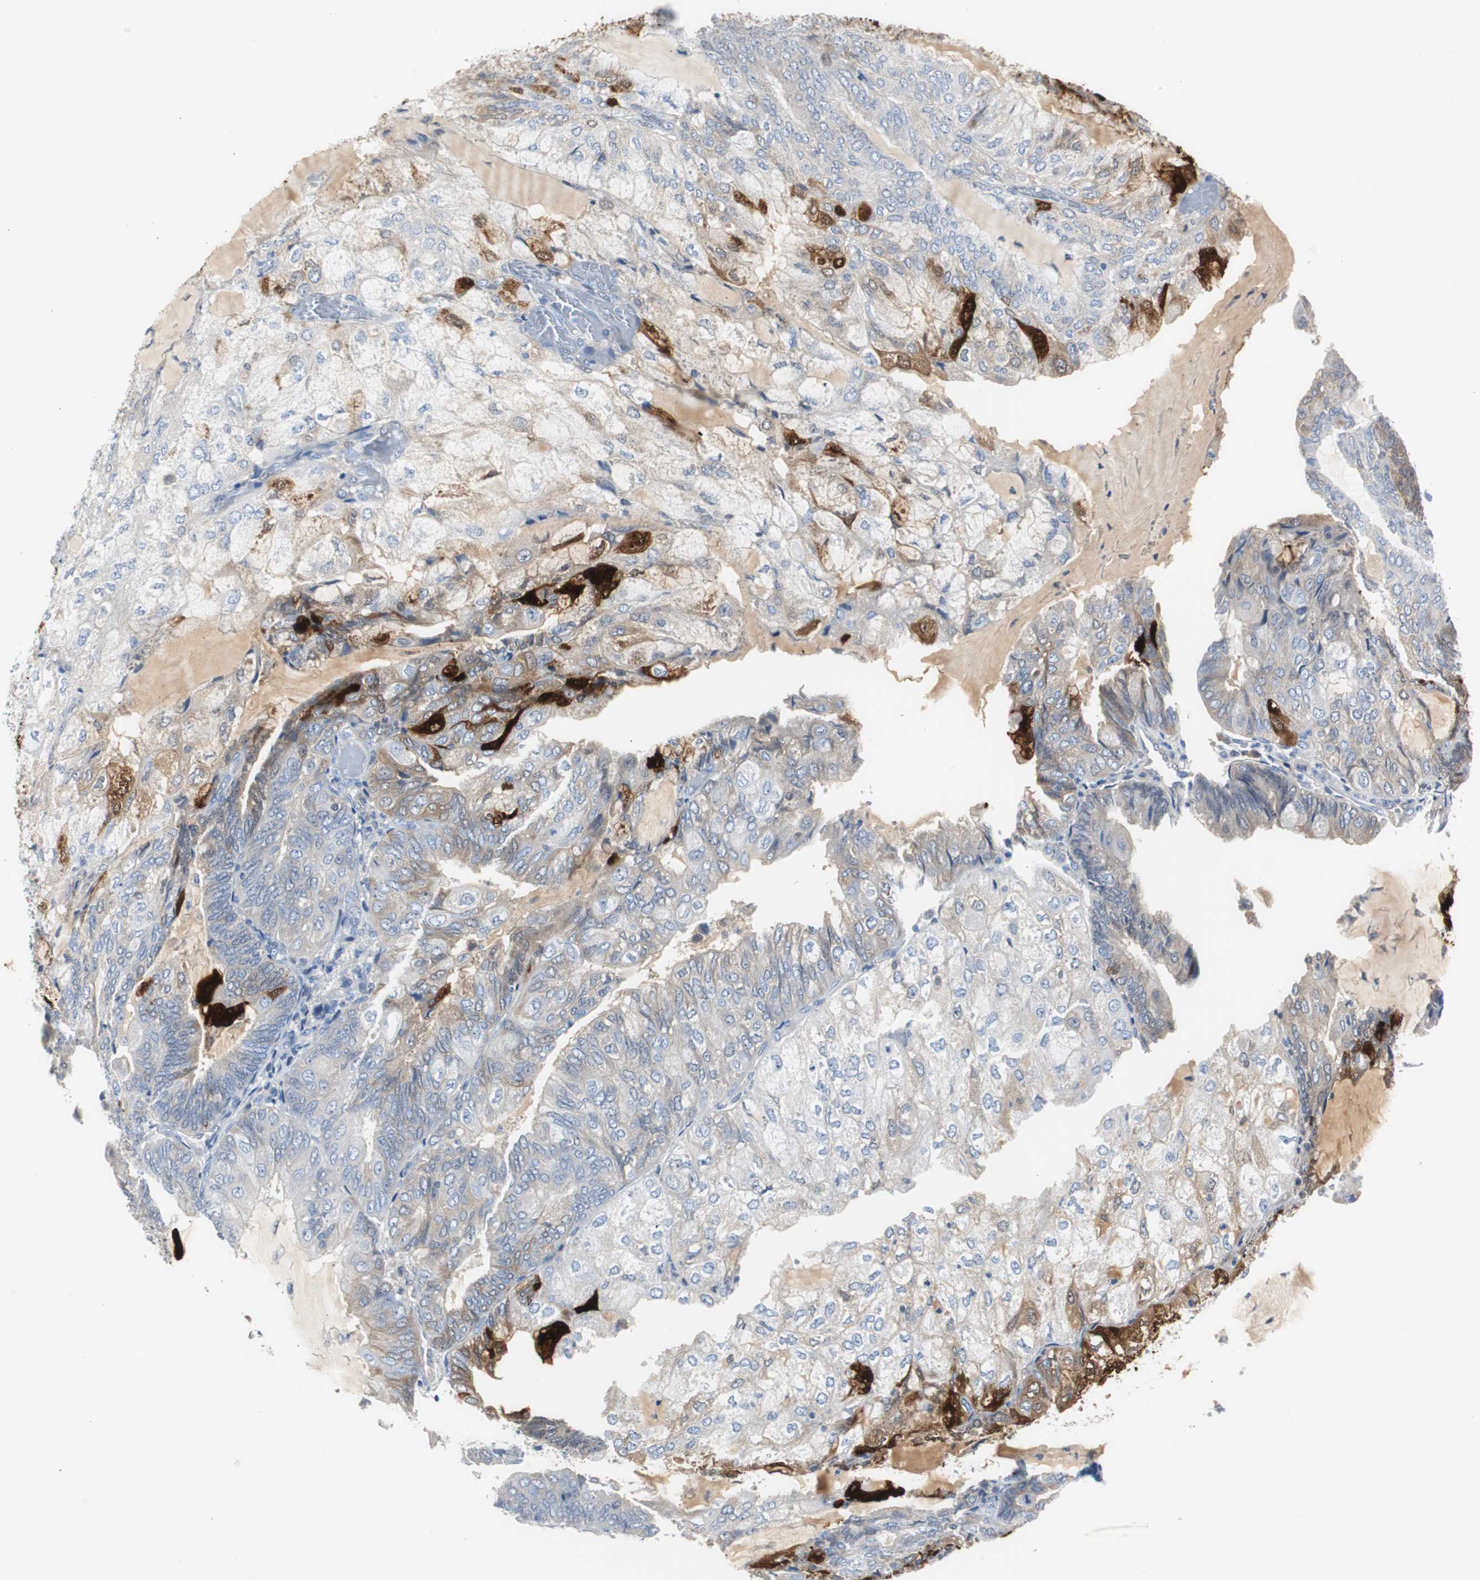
{"staining": {"intensity": "strong", "quantity": "<25%", "location": "cytoplasmic/membranous,nuclear"}, "tissue": "endometrial cancer", "cell_type": "Tumor cells", "image_type": "cancer", "snomed": [{"axis": "morphology", "description": "Adenocarcinoma, NOS"}, {"axis": "topography", "description": "Endometrium"}], "caption": "Immunohistochemistry (IHC) micrograph of human endometrial cancer stained for a protein (brown), which shows medium levels of strong cytoplasmic/membranous and nuclear staining in about <25% of tumor cells.", "gene": "S100A7", "patient": {"sex": "female", "age": 81}}